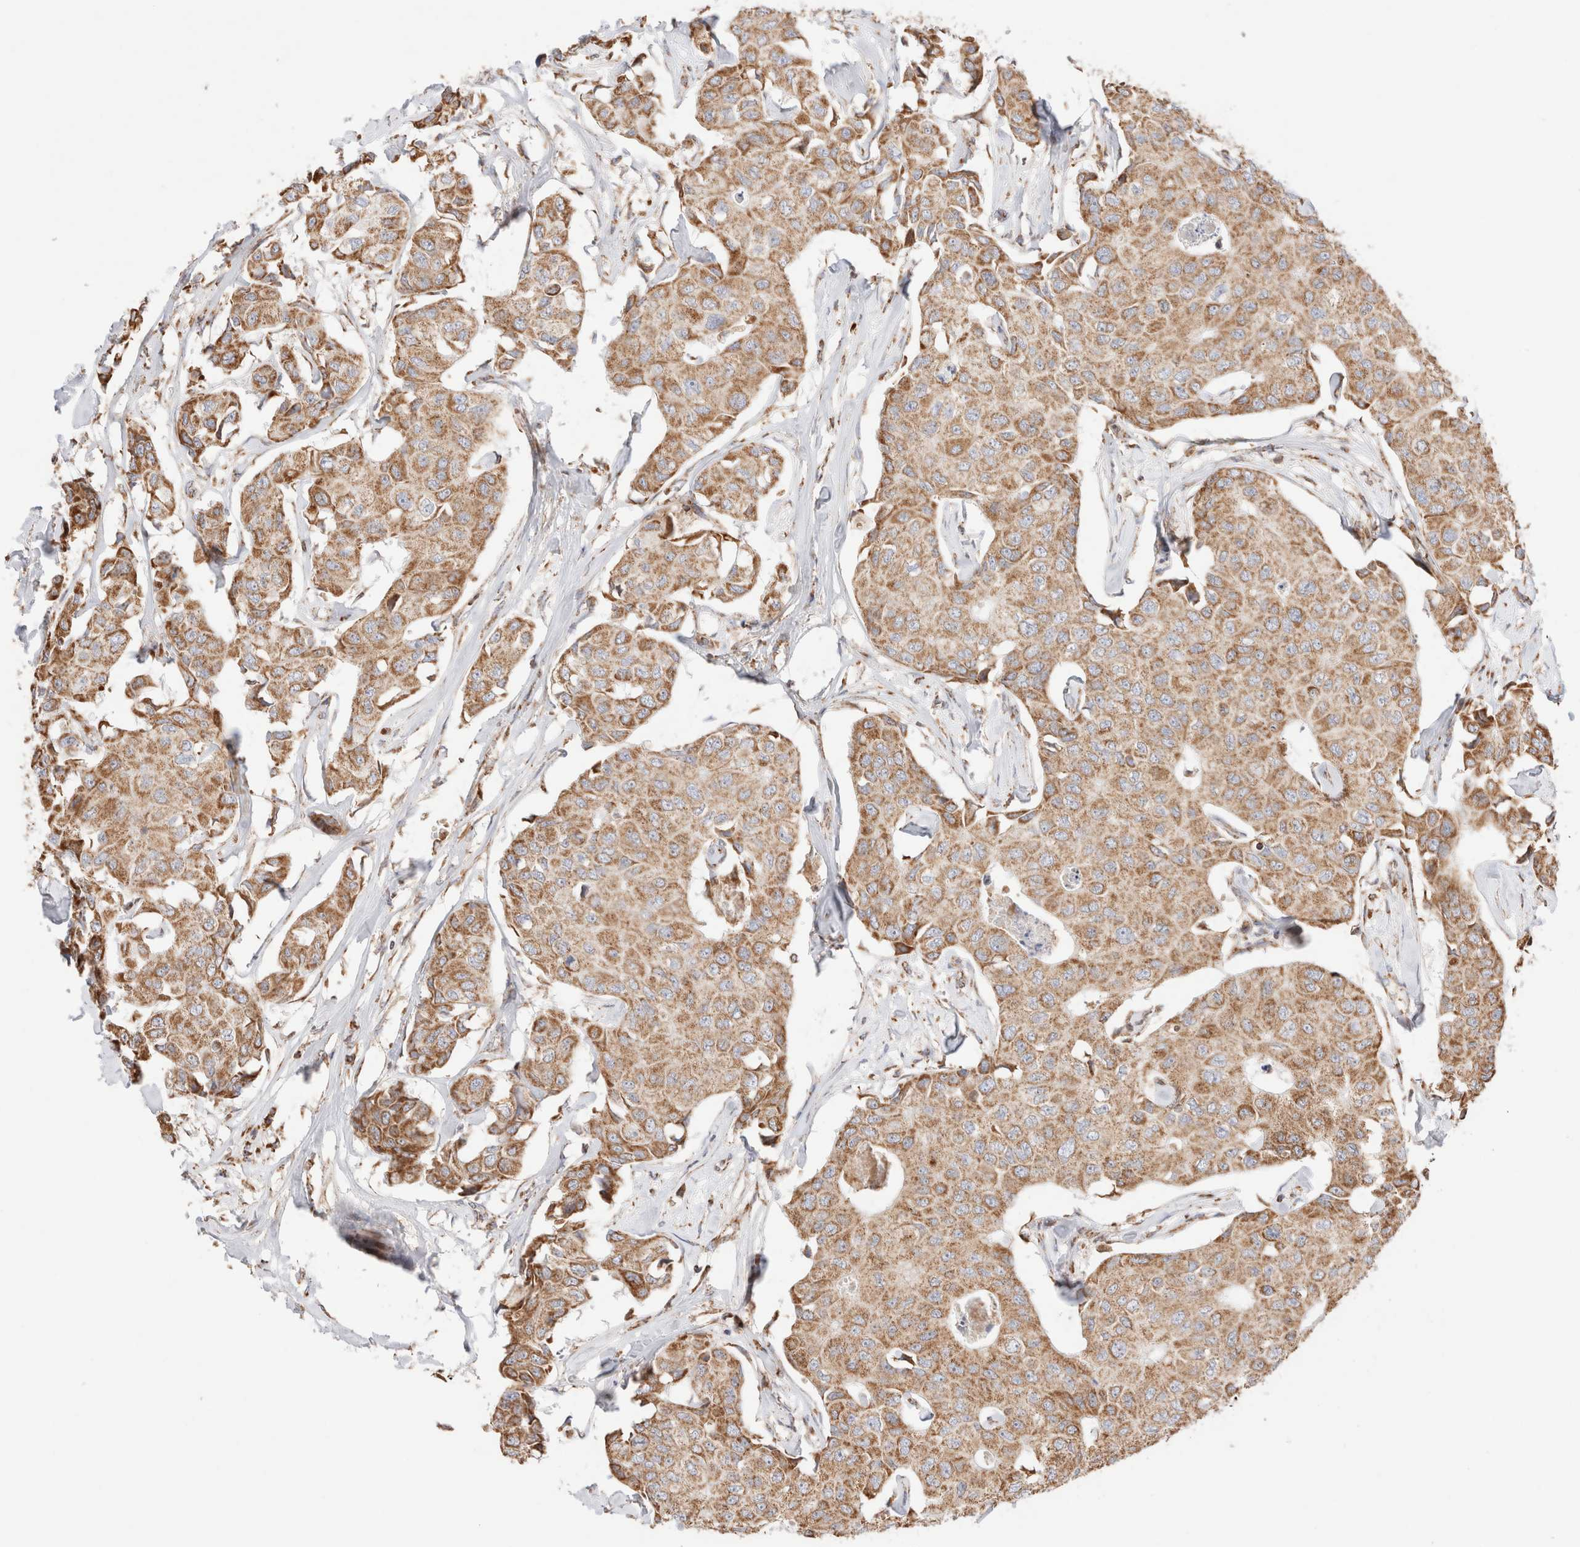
{"staining": {"intensity": "moderate", "quantity": ">75%", "location": "cytoplasmic/membranous"}, "tissue": "breast cancer", "cell_type": "Tumor cells", "image_type": "cancer", "snomed": [{"axis": "morphology", "description": "Duct carcinoma"}, {"axis": "topography", "description": "Breast"}], "caption": "An immunohistochemistry micrograph of tumor tissue is shown. Protein staining in brown labels moderate cytoplasmic/membranous positivity in invasive ductal carcinoma (breast) within tumor cells.", "gene": "TMPPE", "patient": {"sex": "female", "age": 80}}